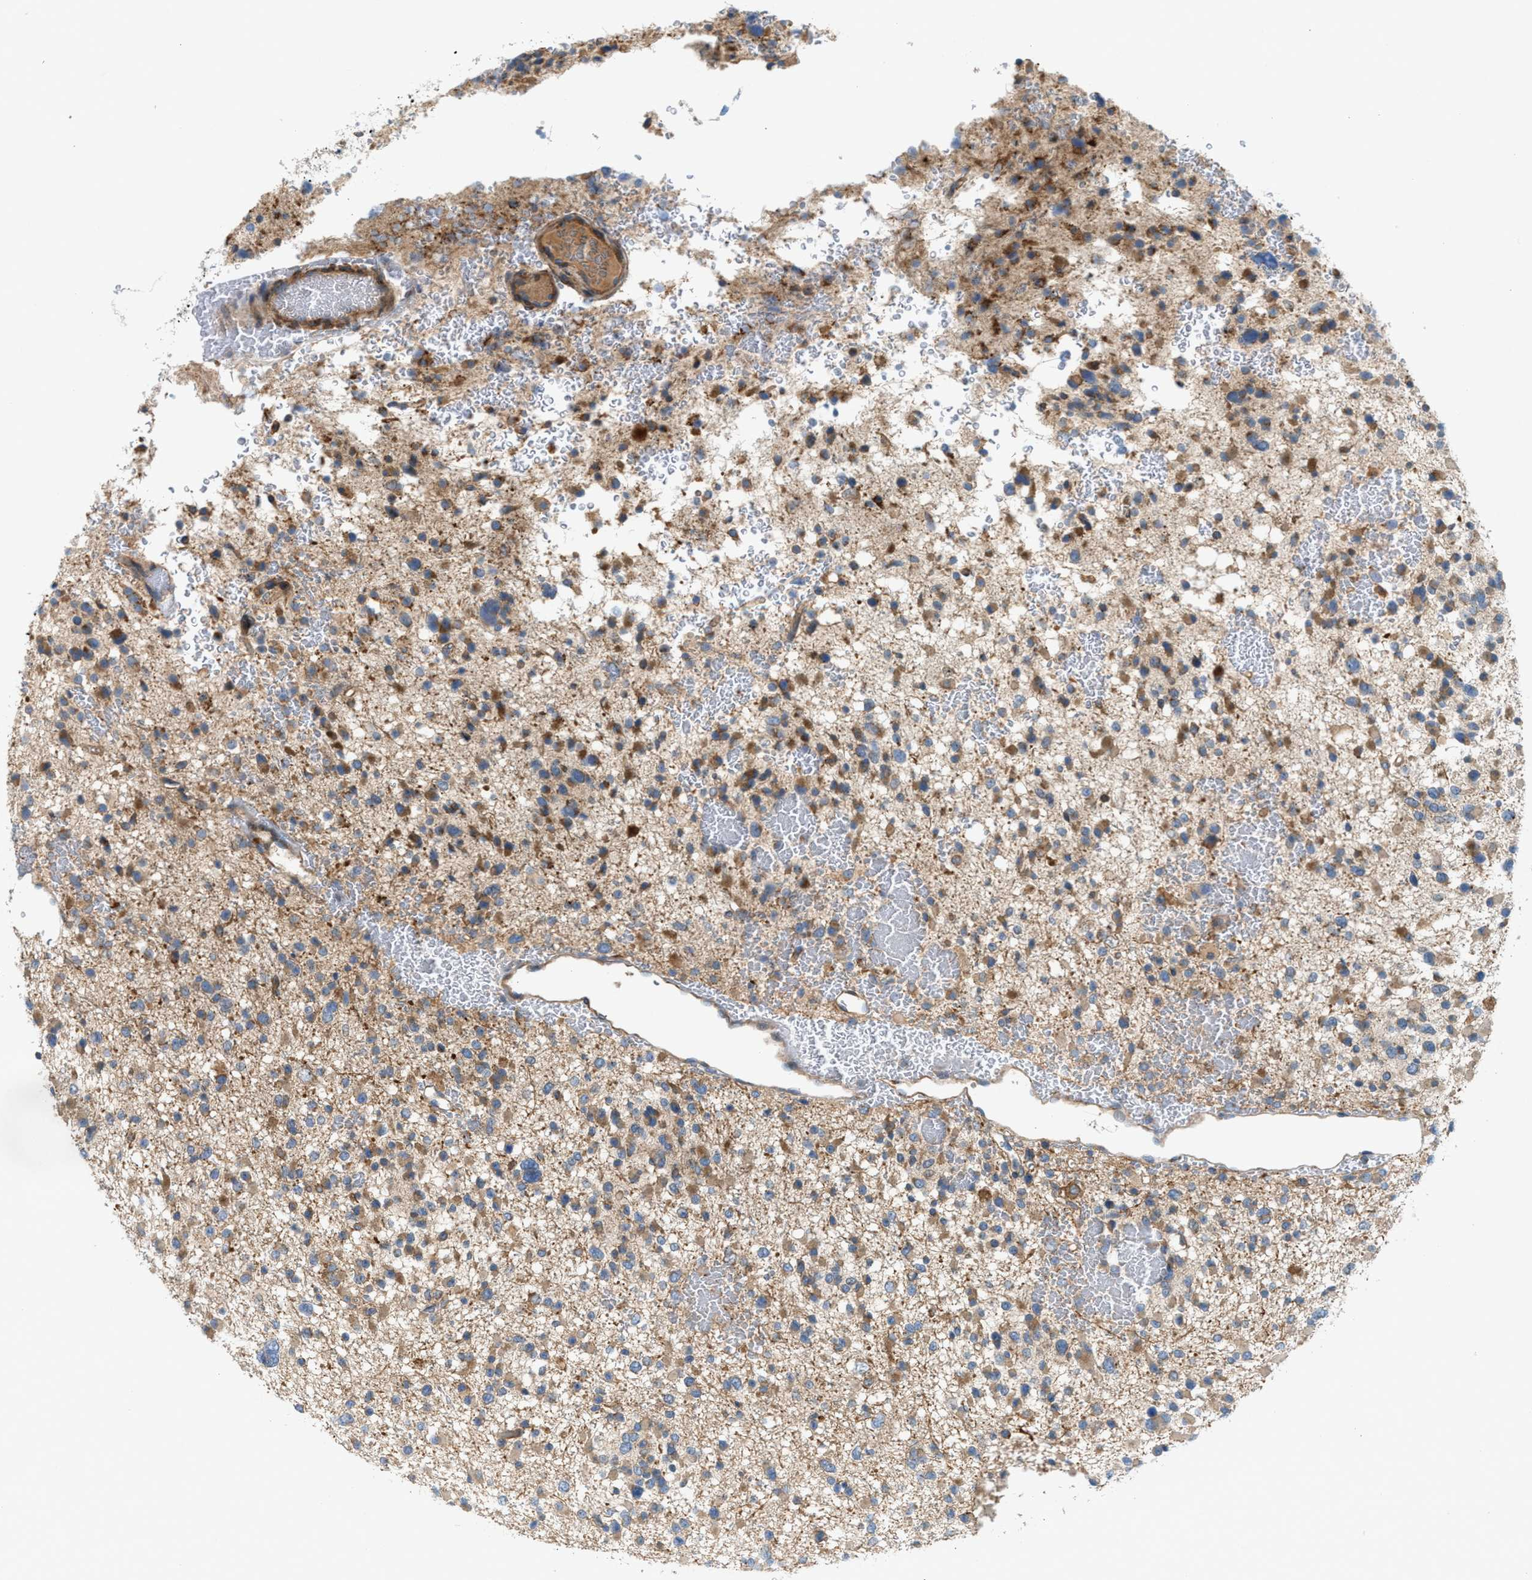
{"staining": {"intensity": "moderate", "quantity": ">75%", "location": "cytoplasmic/membranous"}, "tissue": "glioma", "cell_type": "Tumor cells", "image_type": "cancer", "snomed": [{"axis": "morphology", "description": "Glioma, malignant, Low grade"}, {"axis": "topography", "description": "Brain"}], "caption": "About >75% of tumor cells in malignant glioma (low-grade) show moderate cytoplasmic/membranous protein staining as visualized by brown immunohistochemical staining.", "gene": "CYB5D1", "patient": {"sex": "female", "age": 22}}